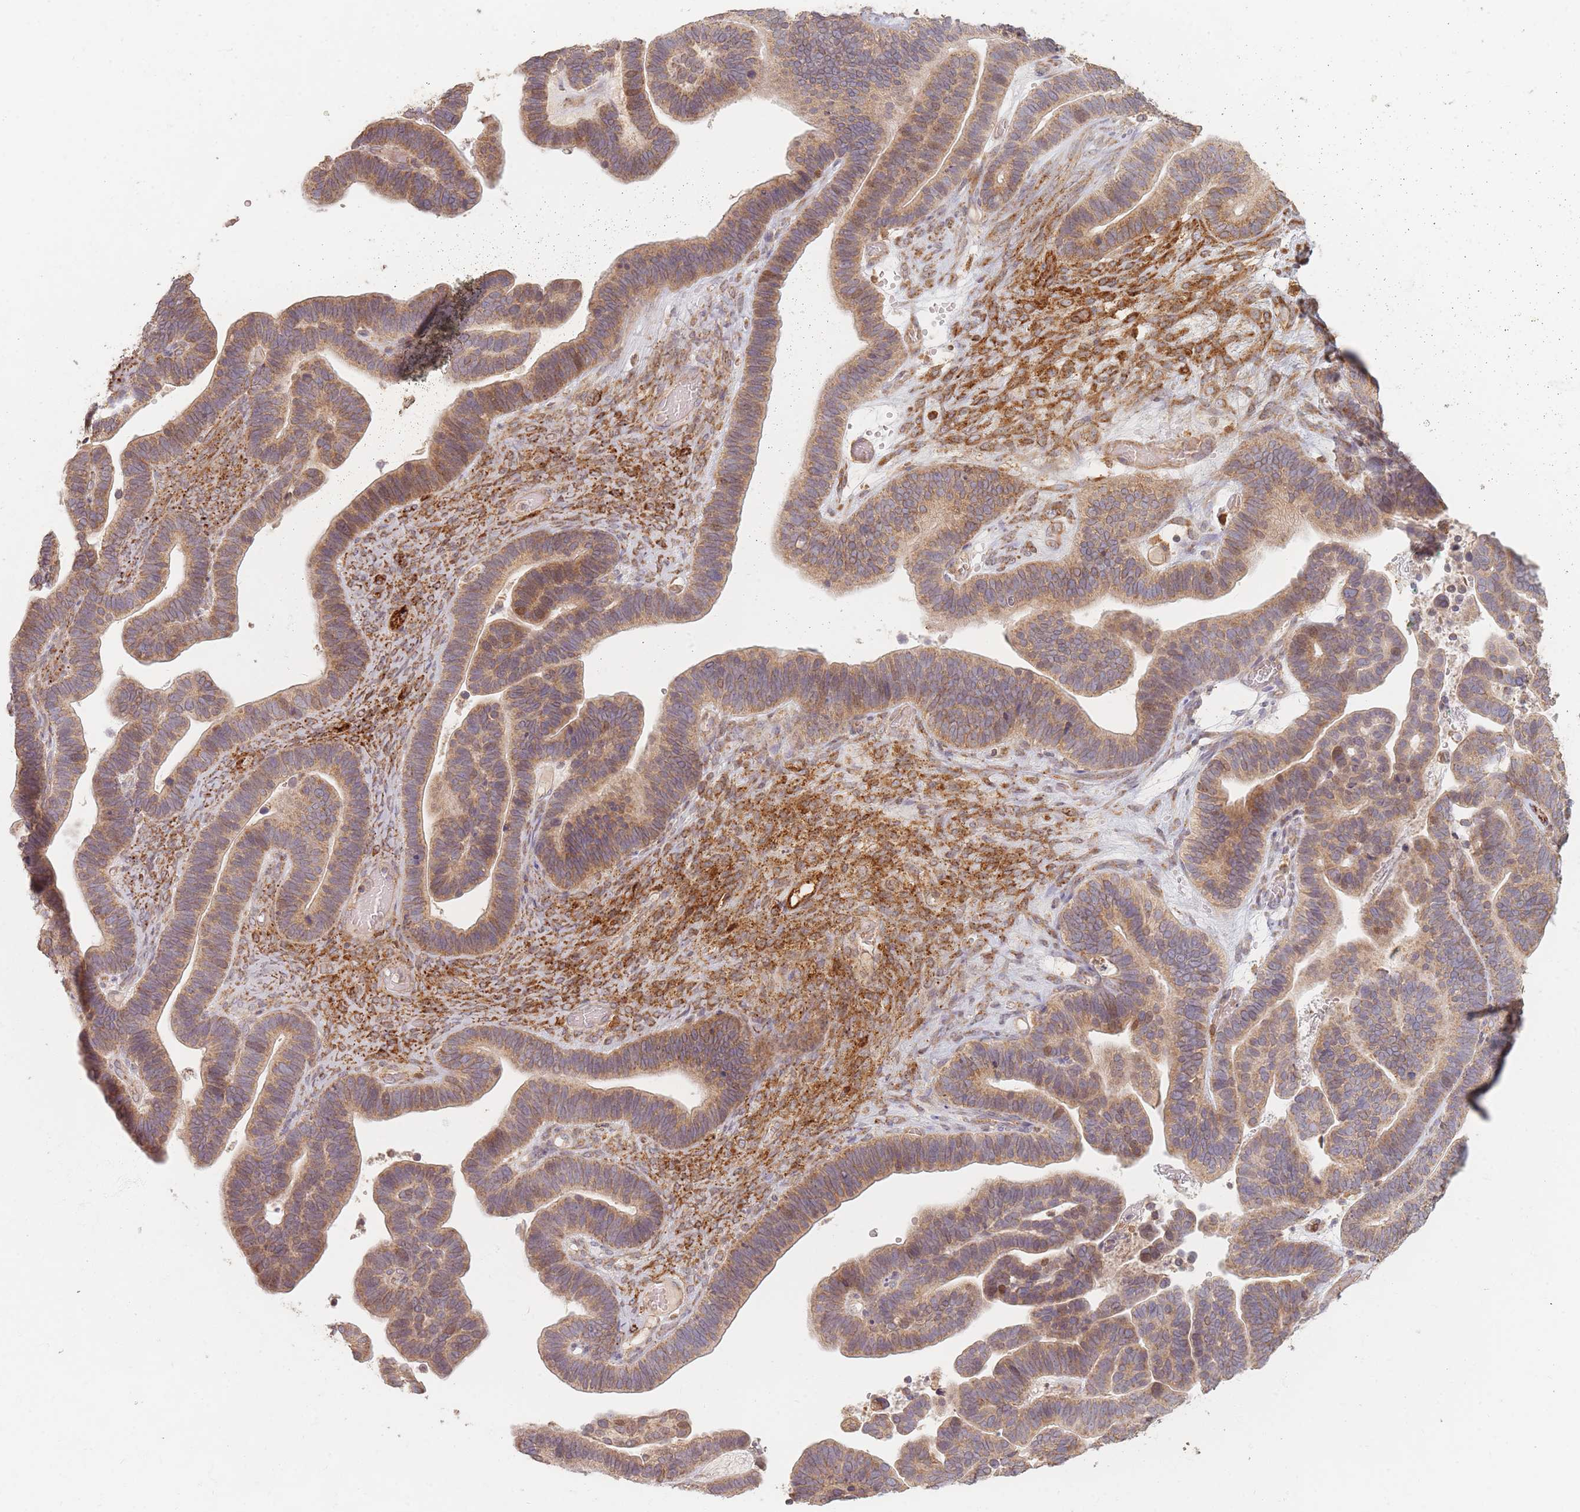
{"staining": {"intensity": "moderate", "quantity": ">75%", "location": "cytoplasmic/membranous"}, "tissue": "ovarian cancer", "cell_type": "Tumor cells", "image_type": "cancer", "snomed": [{"axis": "morphology", "description": "Cystadenocarcinoma, serous, NOS"}, {"axis": "topography", "description": "Ovary"}], "caption": "Protein expression analysis of human ovarian cancer (serous cystadenocarcinoma) reveals moderate cytoplasmic/membranous positivity in approximately >75% of tumor cells.", "gene": "MRPS6", "patient": {"sex": "female", "age": 56}}